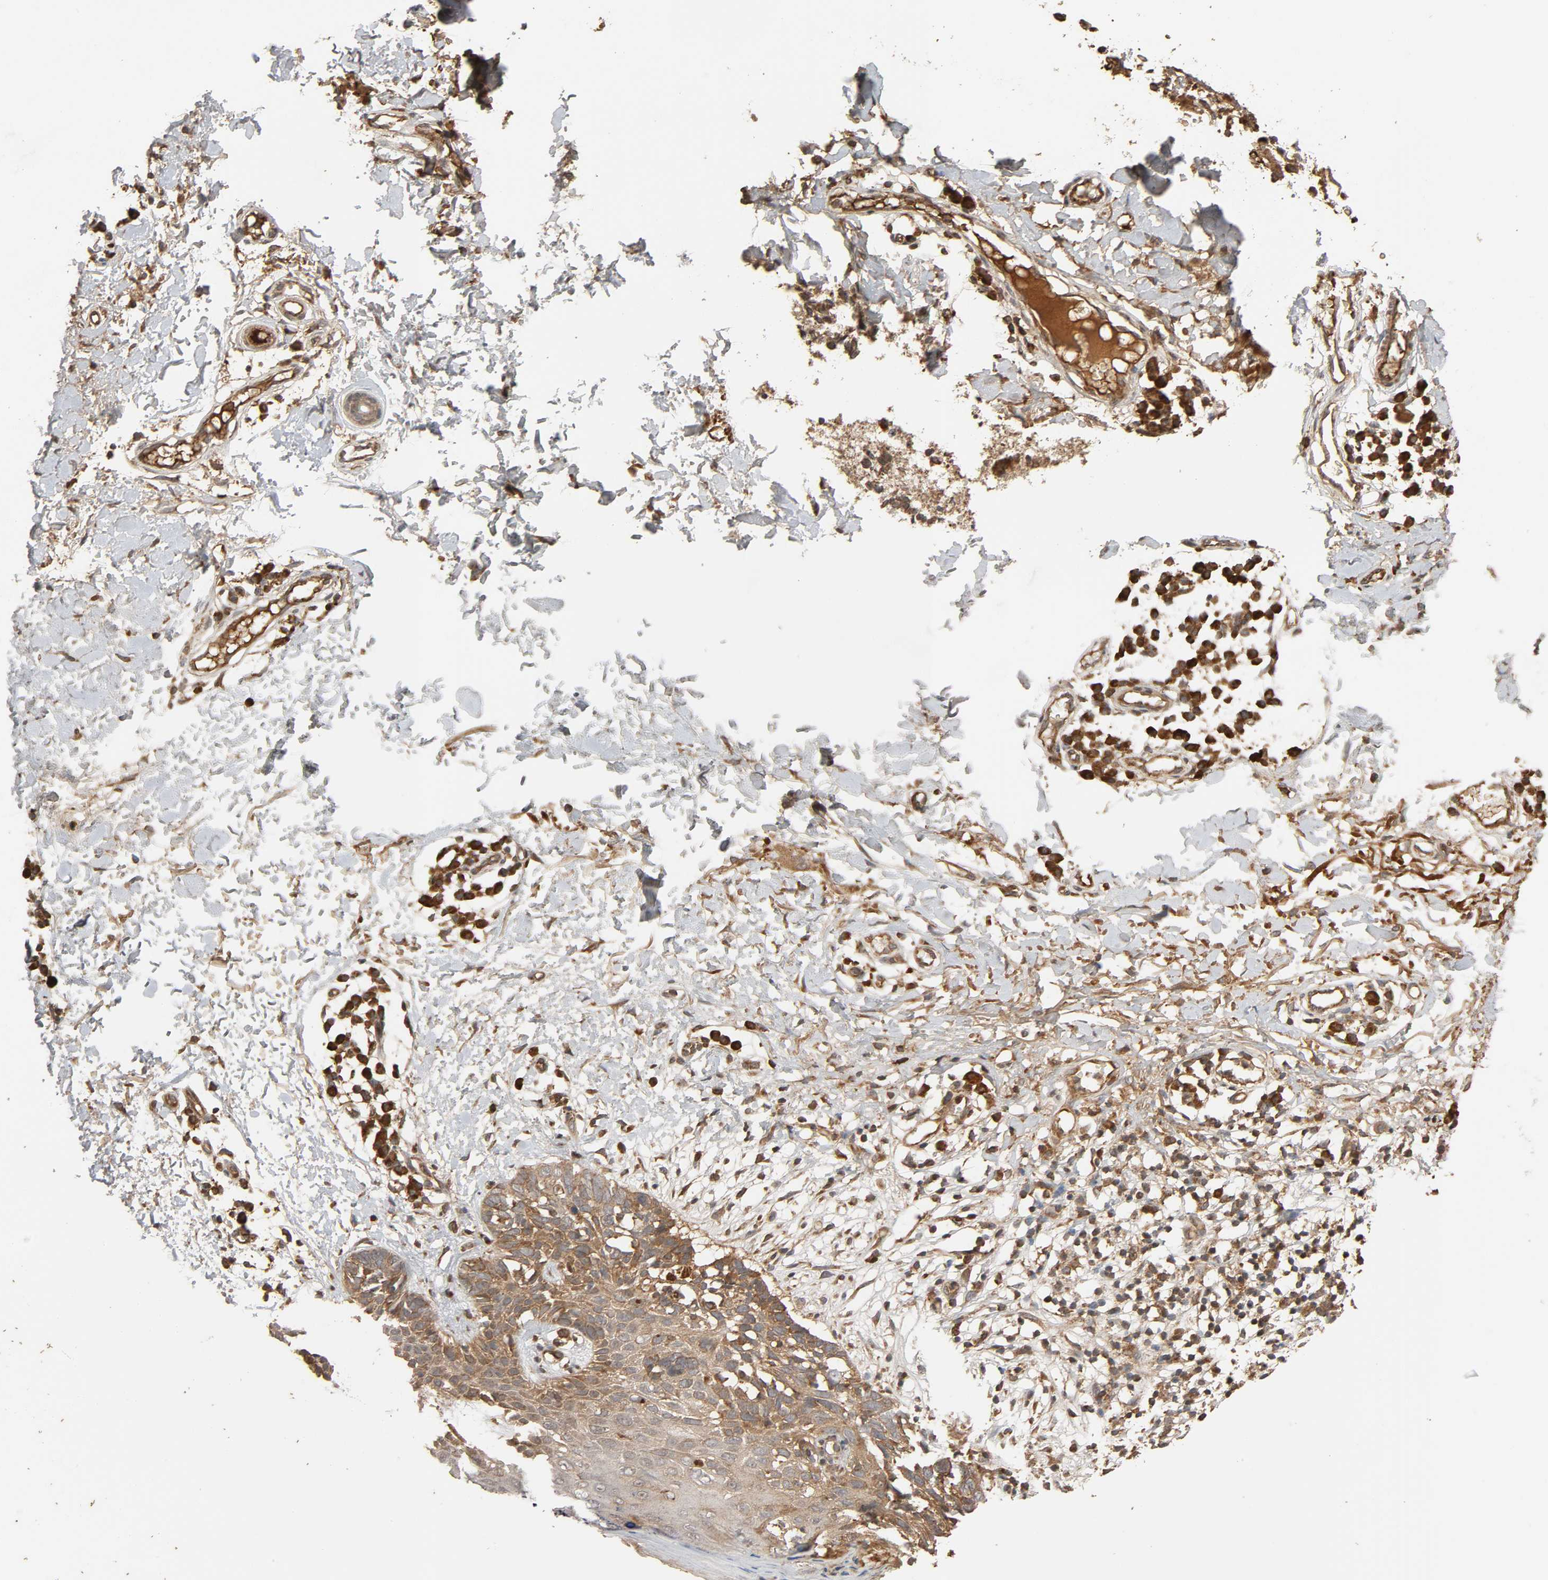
{"staining": {"intensity": "moderate", "quantity": ">75%", "location": "cytoplasmic/membranous"}, "tissue": "skin cancer", "cell_type": "Tumor cells", "image_type": "cancer", "snomed": [{"axis": "morphology", "description": "Normal tissue, NOS"}, {"axis": "morphology", "description": "Basal cell carcinoma"}, {"axis": "topography", "description": "Skin"}], "caption": "This image shows skin basal cell carcinoma stained with immunohistochemistry (IHC) to label a protein in brown. The cytoplasmic/membranous of tumor cells show moderate positivity for the protein. Nuclei are counter-stained blue.", "gene": "MAP3K8", "patient": {"sex": "male", "age": 77}}